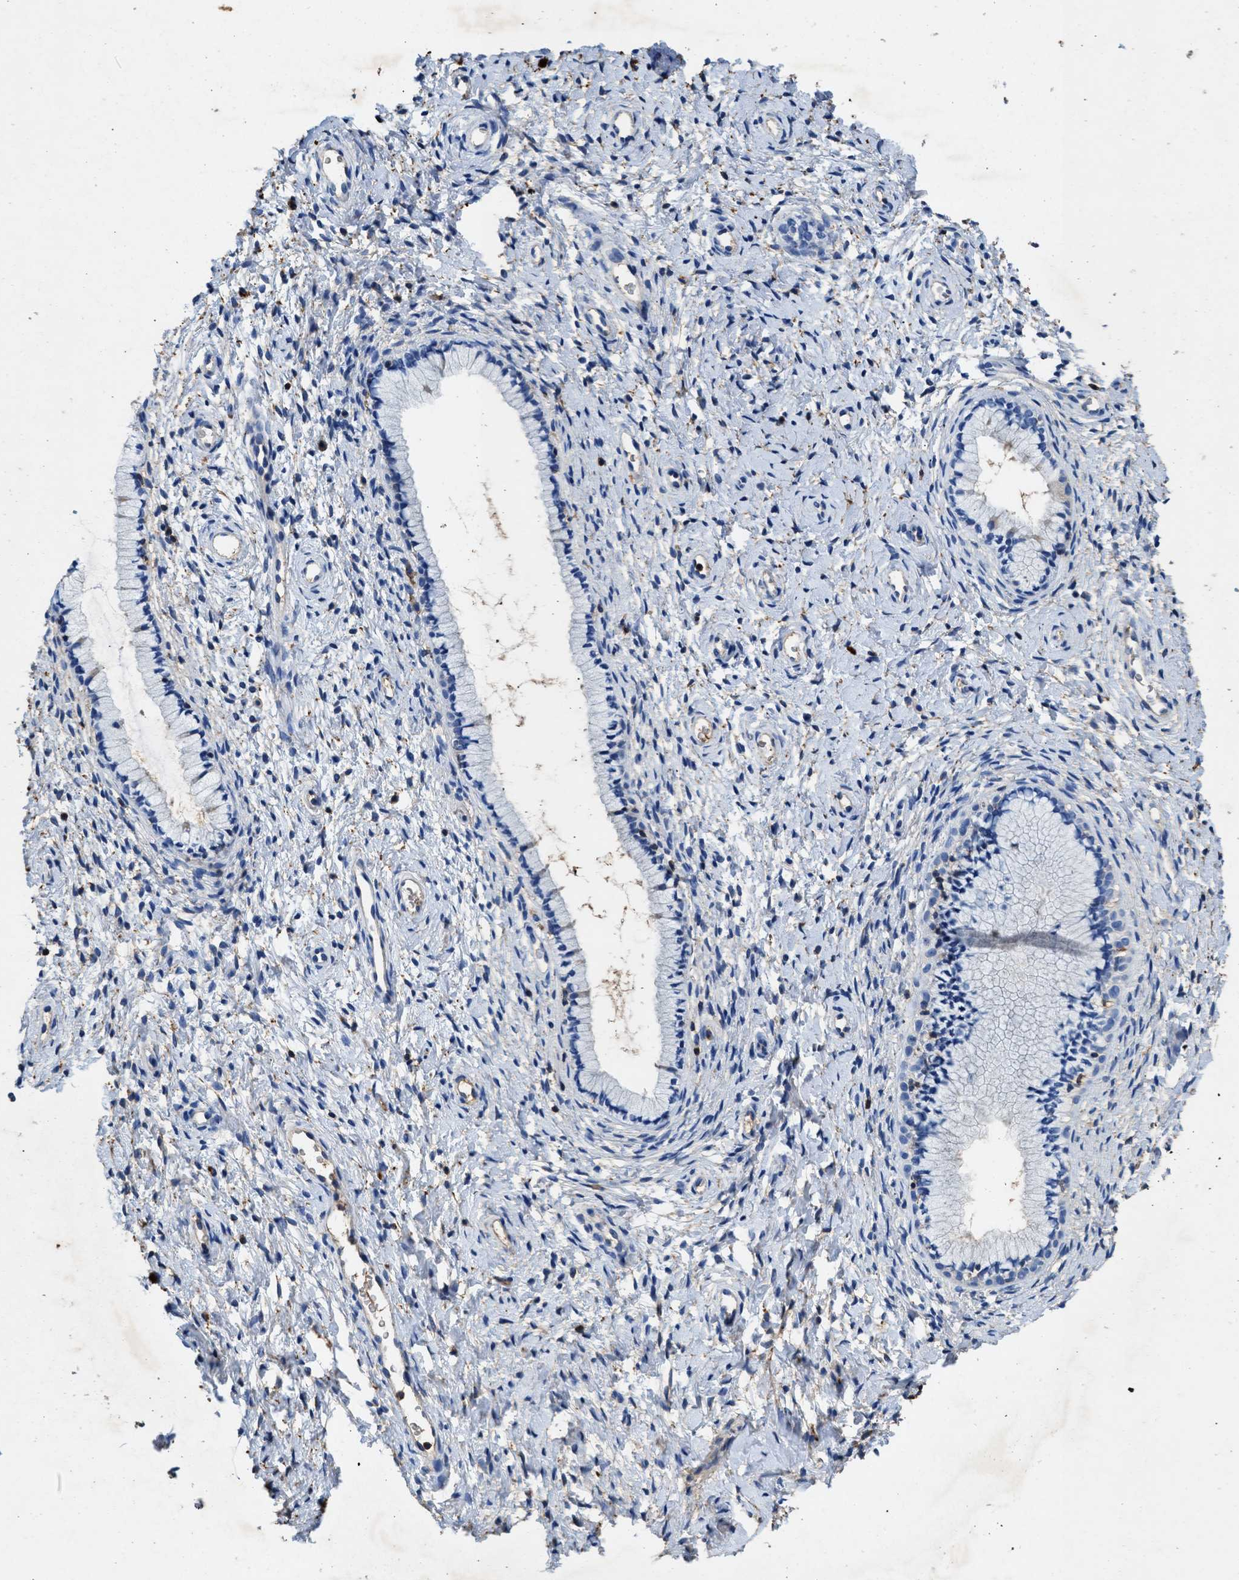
{"staining": {"intensity": "negative", "quantity": "none", "location": "none"}, "tissue": "cervix", "cell_type": "Glandular cells", "image_type": "normal", "snomed": [{"axis": "morphology", "description": "Normal tissue, NOS"}, {"axis": "topography", "description": "Cervix"}], "caption": "Glandular cells show no significant protein staining in benign cervix. (Stains: DAB IHC with hematoxylin counter stain, Microscopy: brightfield microscopy at high magnification).", "gene": "KCNQ4", "patient": {"sex": "female", "age": 72}}